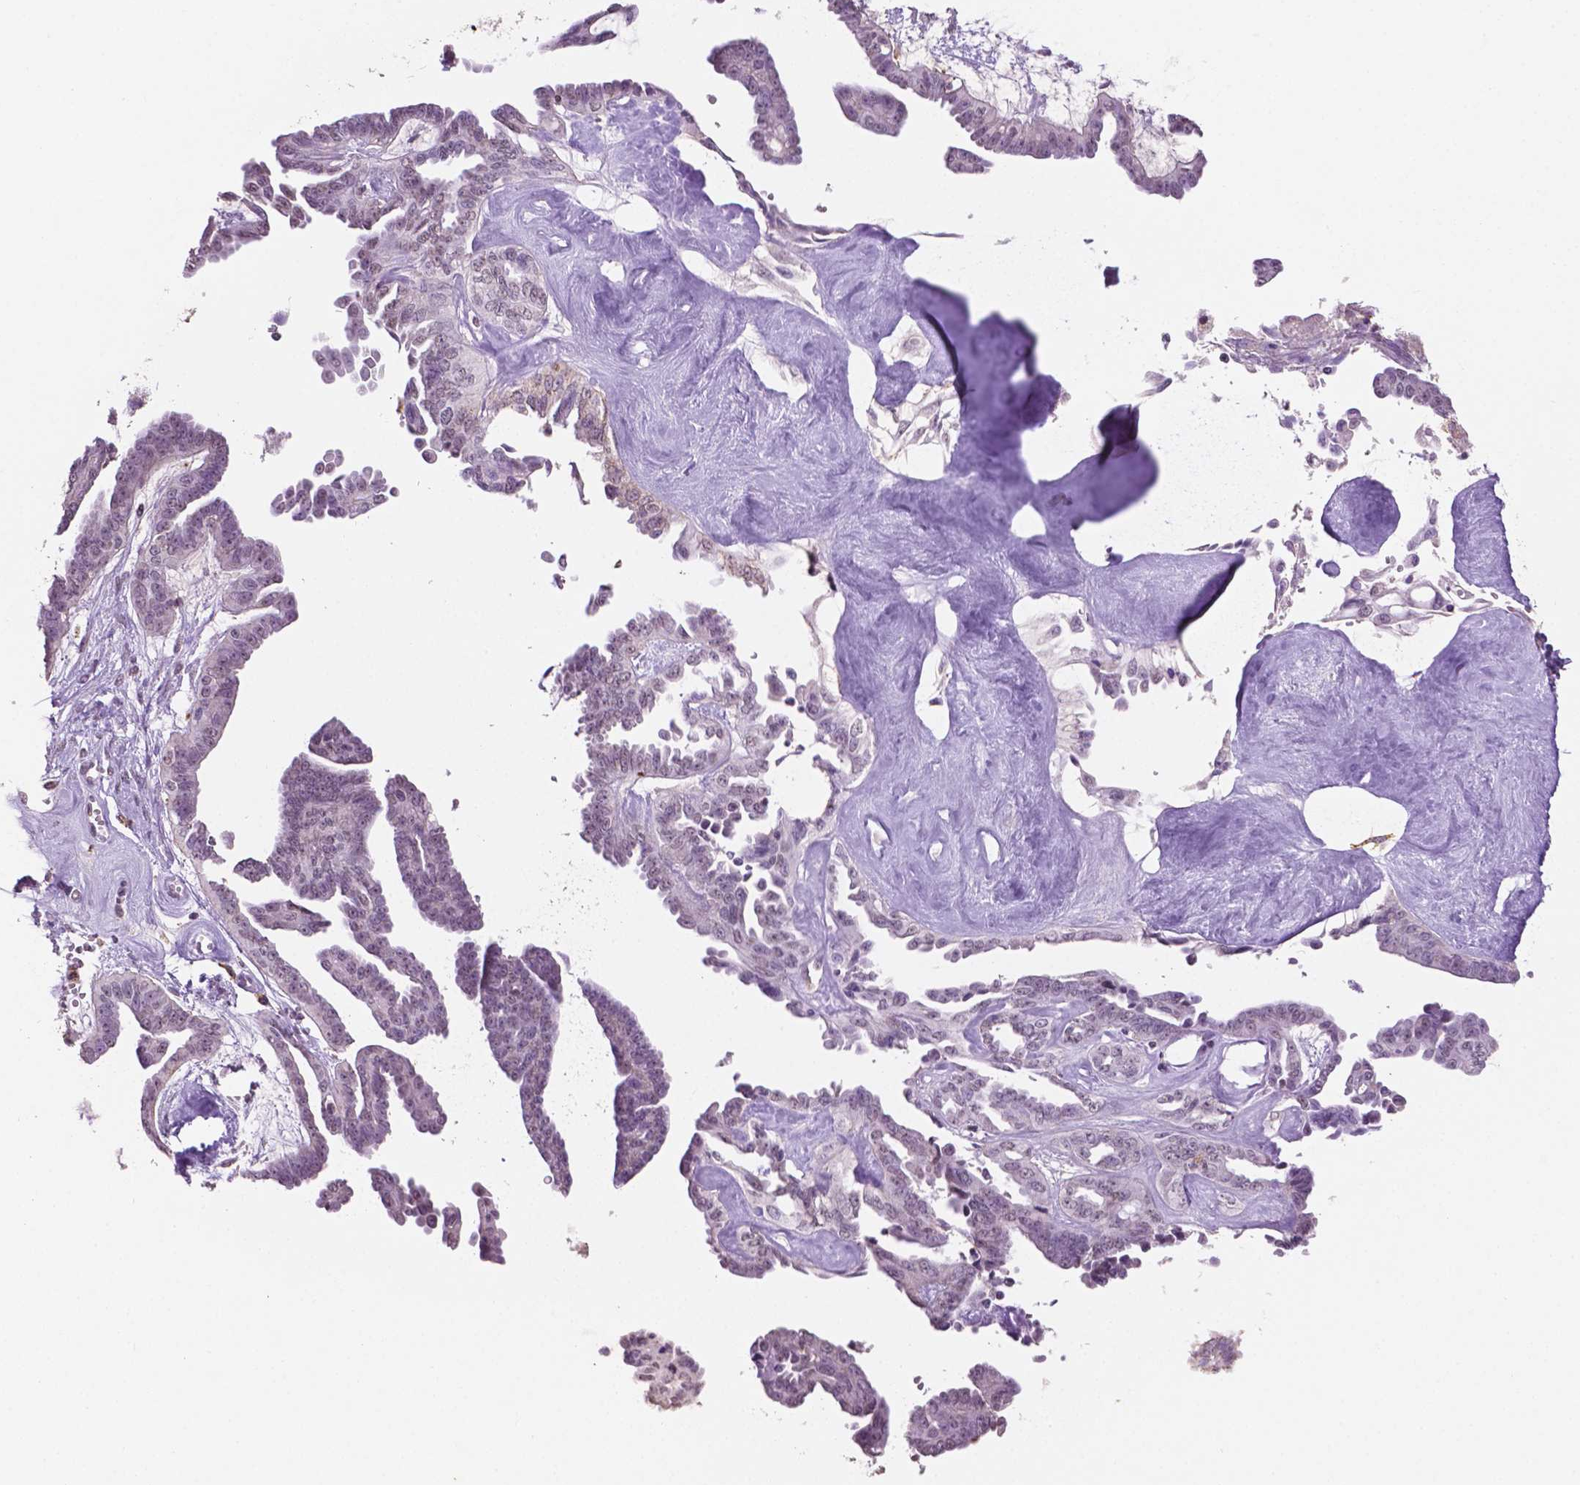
{"staining": {"intensity": "negative", "quantity": "none", "location": "none"}, "tissue": "ovarian cancer", "cell_type": "Tumor cells", "image_type": "cancer", "snomed": [{"axis": "morphology", "description": "Cystadenocarcinoma, serous, NOS"}, {"axis": "topography", "description": "Ovary"}], "caption": "A histopathology image of ovarian cancer stained for a protein demonstrates no brown staining in tumor cells.", "gene": "PTPN6", "patient": {"sex": "female", "age": 71}}